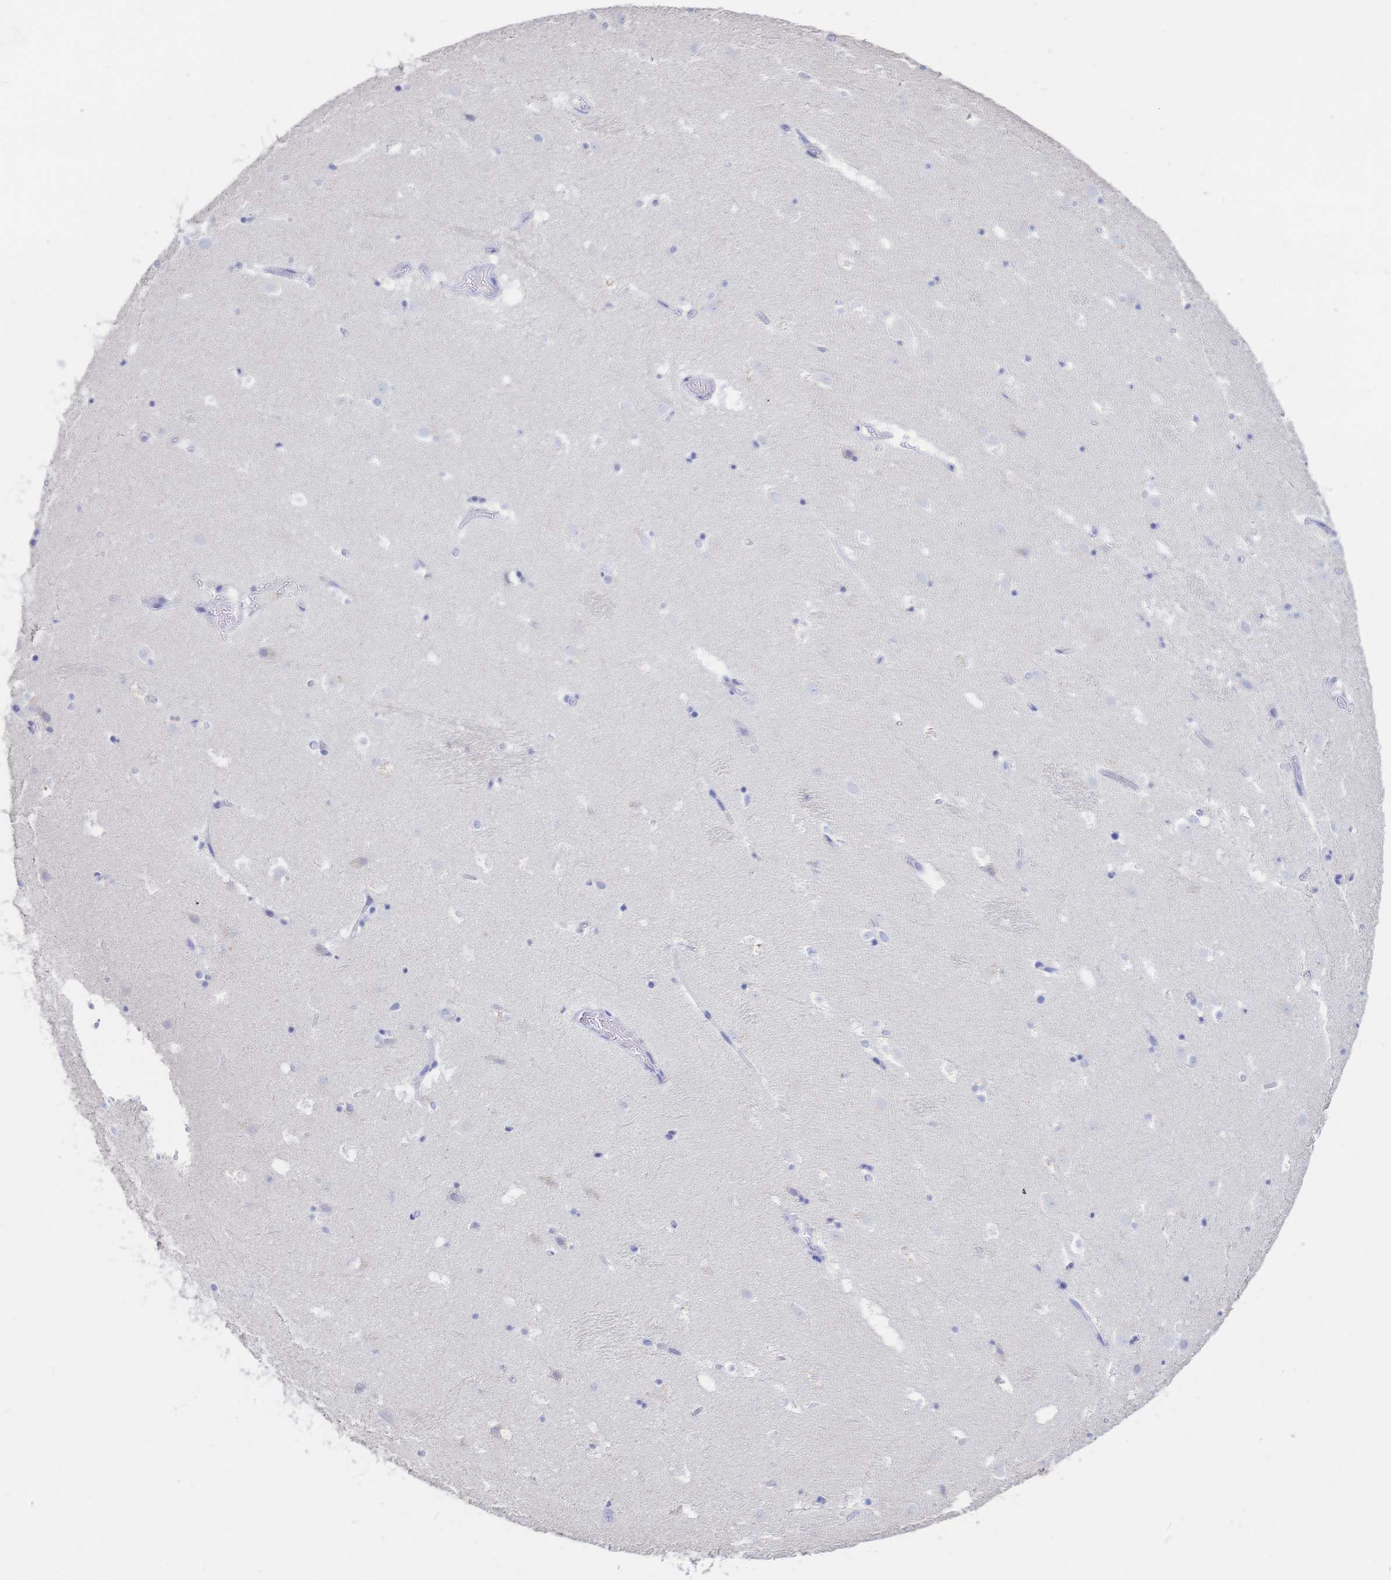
{"staining": {"intensity": "negative", "quantity": "none", "location": "none"}, "tissue": "caudate", "cell_type": "Glial cells", "image_type": "normal", "snomed": [{"axis": "morphology", "description": "Normal tissue, NOS"}, {"axis": "topography", "description": "Lateral ventricle wall"}], "caption": "Human caudate stained for a protein using immunohistochemistry (IHC) exhibits no positivity in glial cells.", "gene": "IL2RB", "patient": {"sex": "male", "age": 37}}